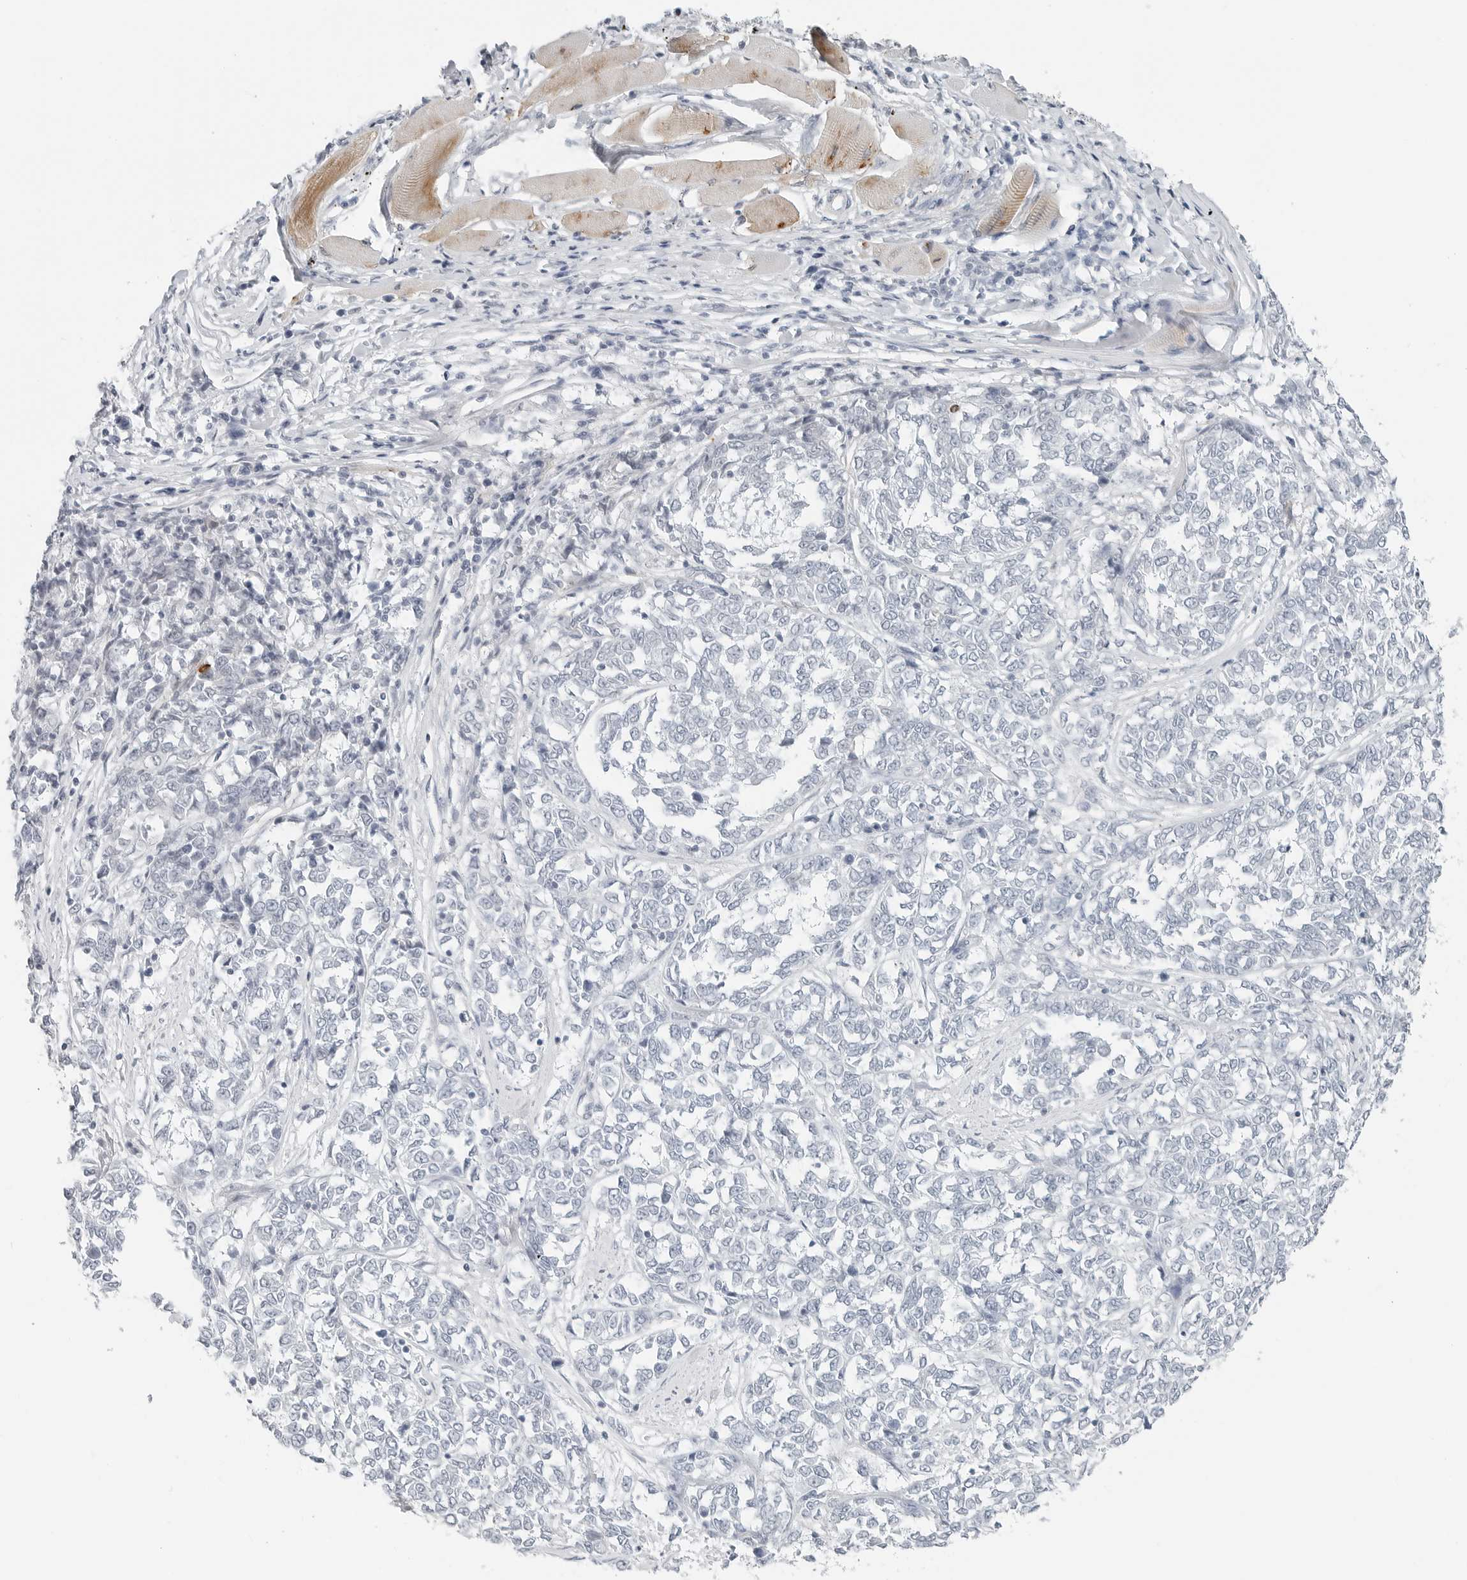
{"staining": {"intensity": "negative", "quantity": "none", "location": "none"}, "tissue": "melanoma", "cell_type": "Tumor cells", "image_type": "cancer", "snomed": [{"axis": "morphology", "description": "Malignant melanoma, NOS"}, {"axis": "topography", "description": "Skin"}], "caption": "Malignant melanoma was stained to show a protein in brown. There is no significant staining in tumor cells. Brightfield microscopy of immunohistochemistry stained with DAB (brown) and hematoxylin (blue), captured at high magnification.", "gene": "XIRP1", "patient": {"sex": "female", "age": 72}}